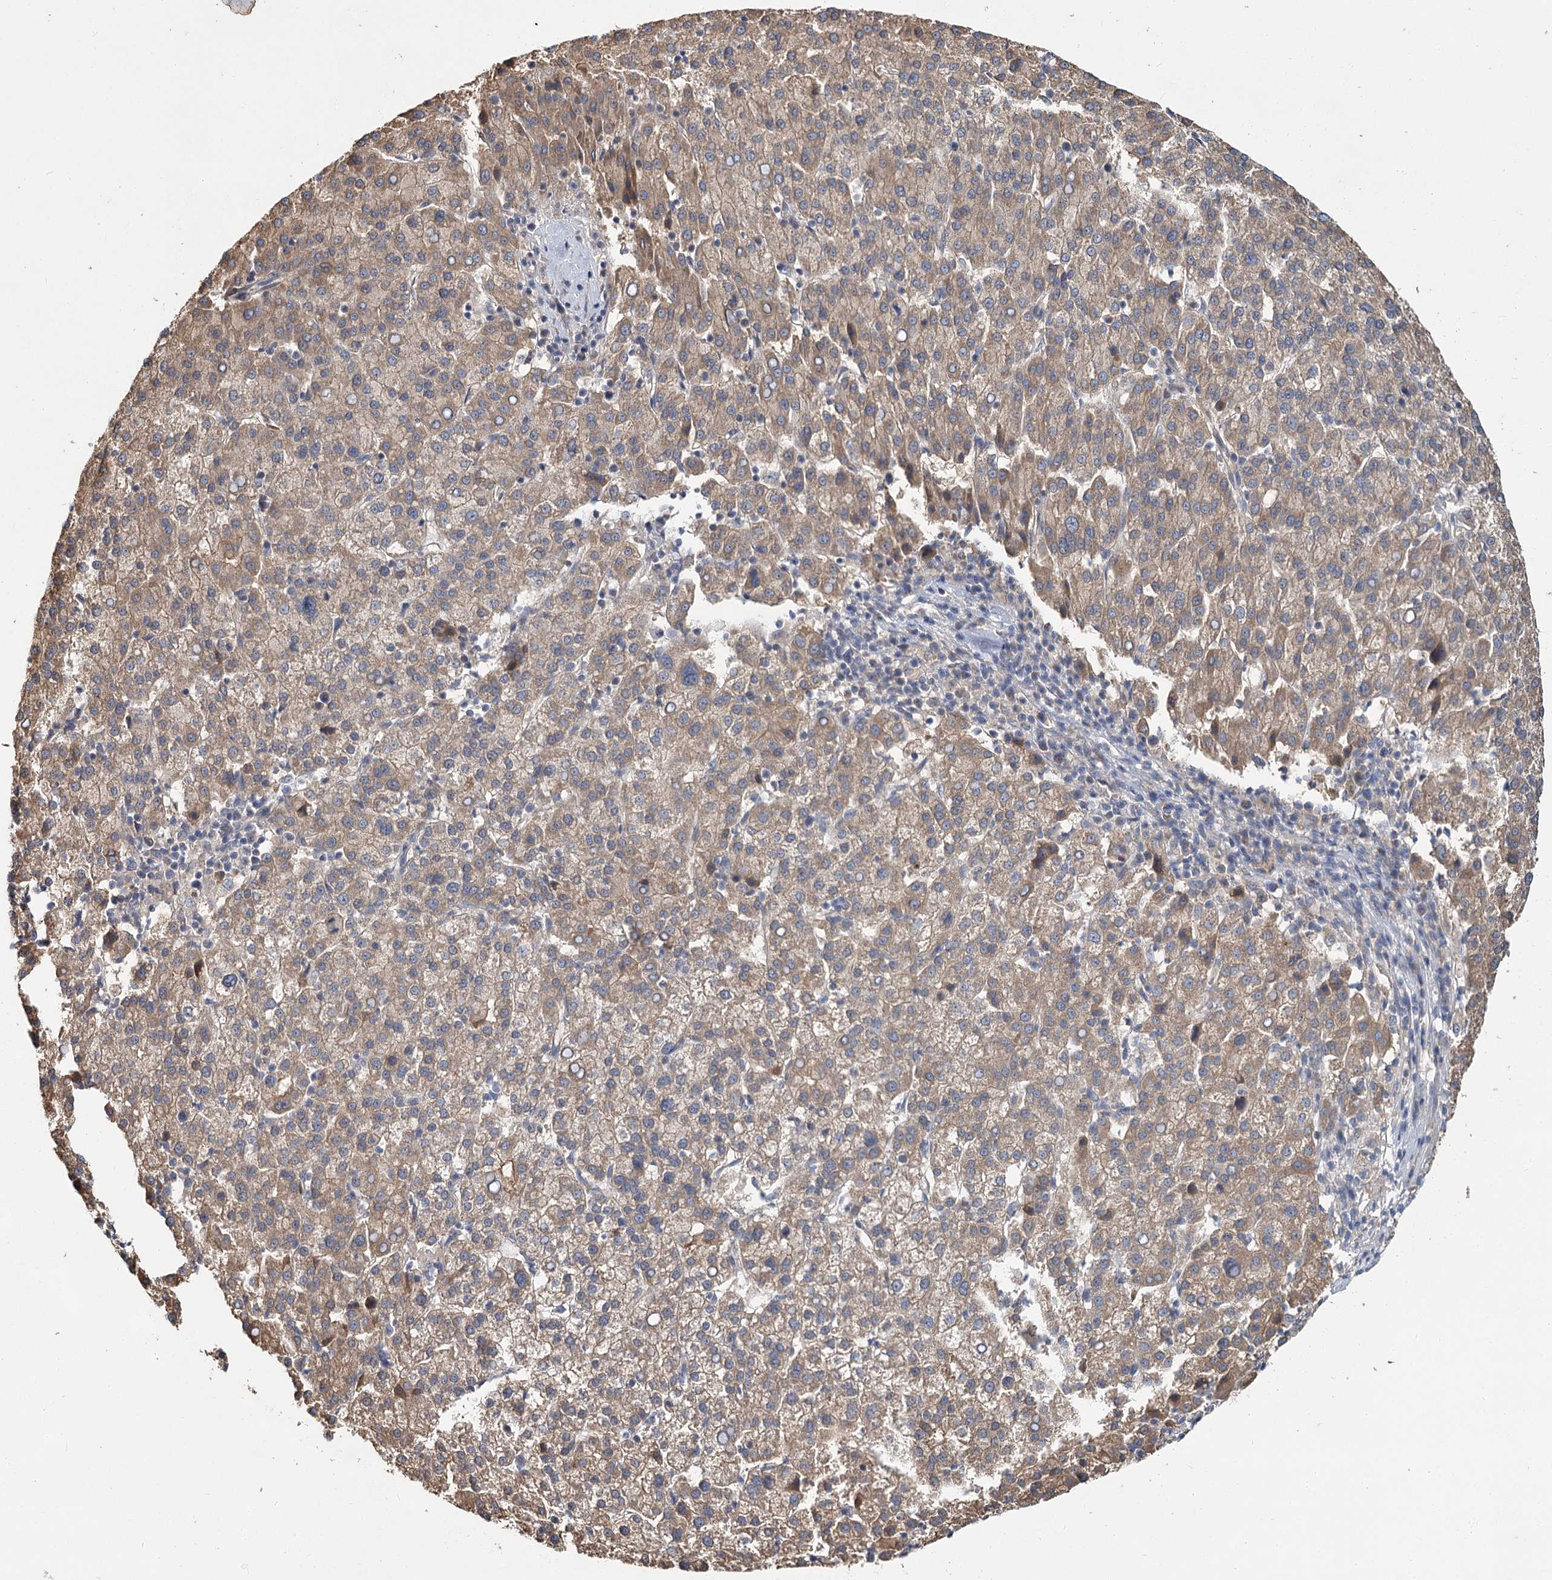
{"staining": {"intensity": "weak", "quantity": ">75%", "location": "cytoplasmic/membranous"}, "tissue": "liver cancer", "cell_type": "Tumor cells", "image_type": "cancer", "snomed": [{"axis": "morphology", "description": "Carcinoma, Hepatocellular, NOS"}, {"axis": "topography", "description": "Liver"}], "caption": "The histopathology image reveals a brown stain indicating the presence of a protein in the cytoplasmic/membranous of tumor cells in liver cancer.", "gene": "MFN1", "patient": {"sex": "female", "age": 58}}